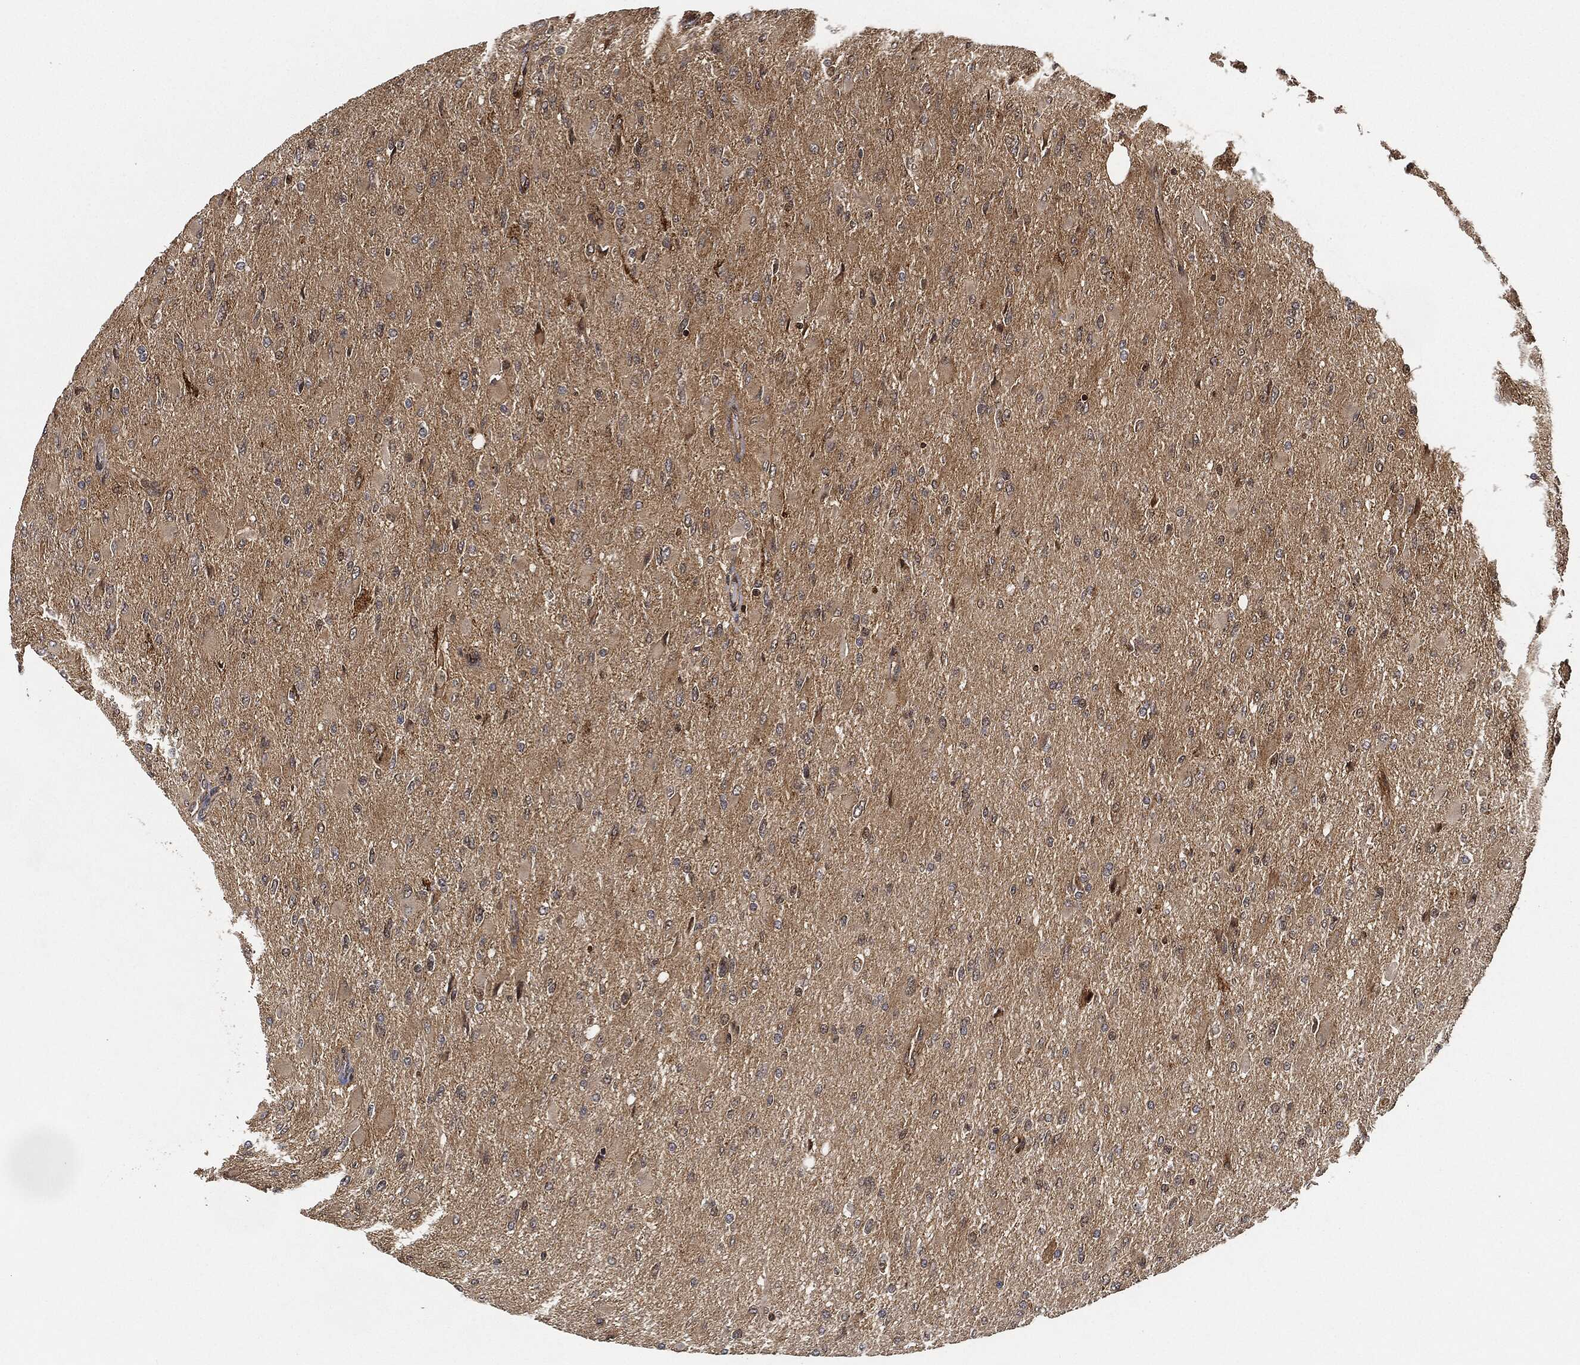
{"staining": {"intensity": "moderate", "quantity": "25%-75%", "location": "cytoplasmic/membranous"}, "tissue": "glioma", "cell_type": "Tumor cells", "image_type": "cancer", "snomed": [{"axis": "morphology", "description": "Glioma, malignant, High grade"}, {"axis": "topography", "description": "Cerebral cortex"}], "caption": "IHC photomicrograph of neoplastic tissue: high-grade glioma (malignant) stained using IHC exhibits medium levels of moderate protein expression localized specifically in the cytoplasmic/membranous of tumor cells, appearing as a cytoplasmic/membranous brown color.", "gene": "MAP3K3", "patient": {"sex": "female", "age": 36}}